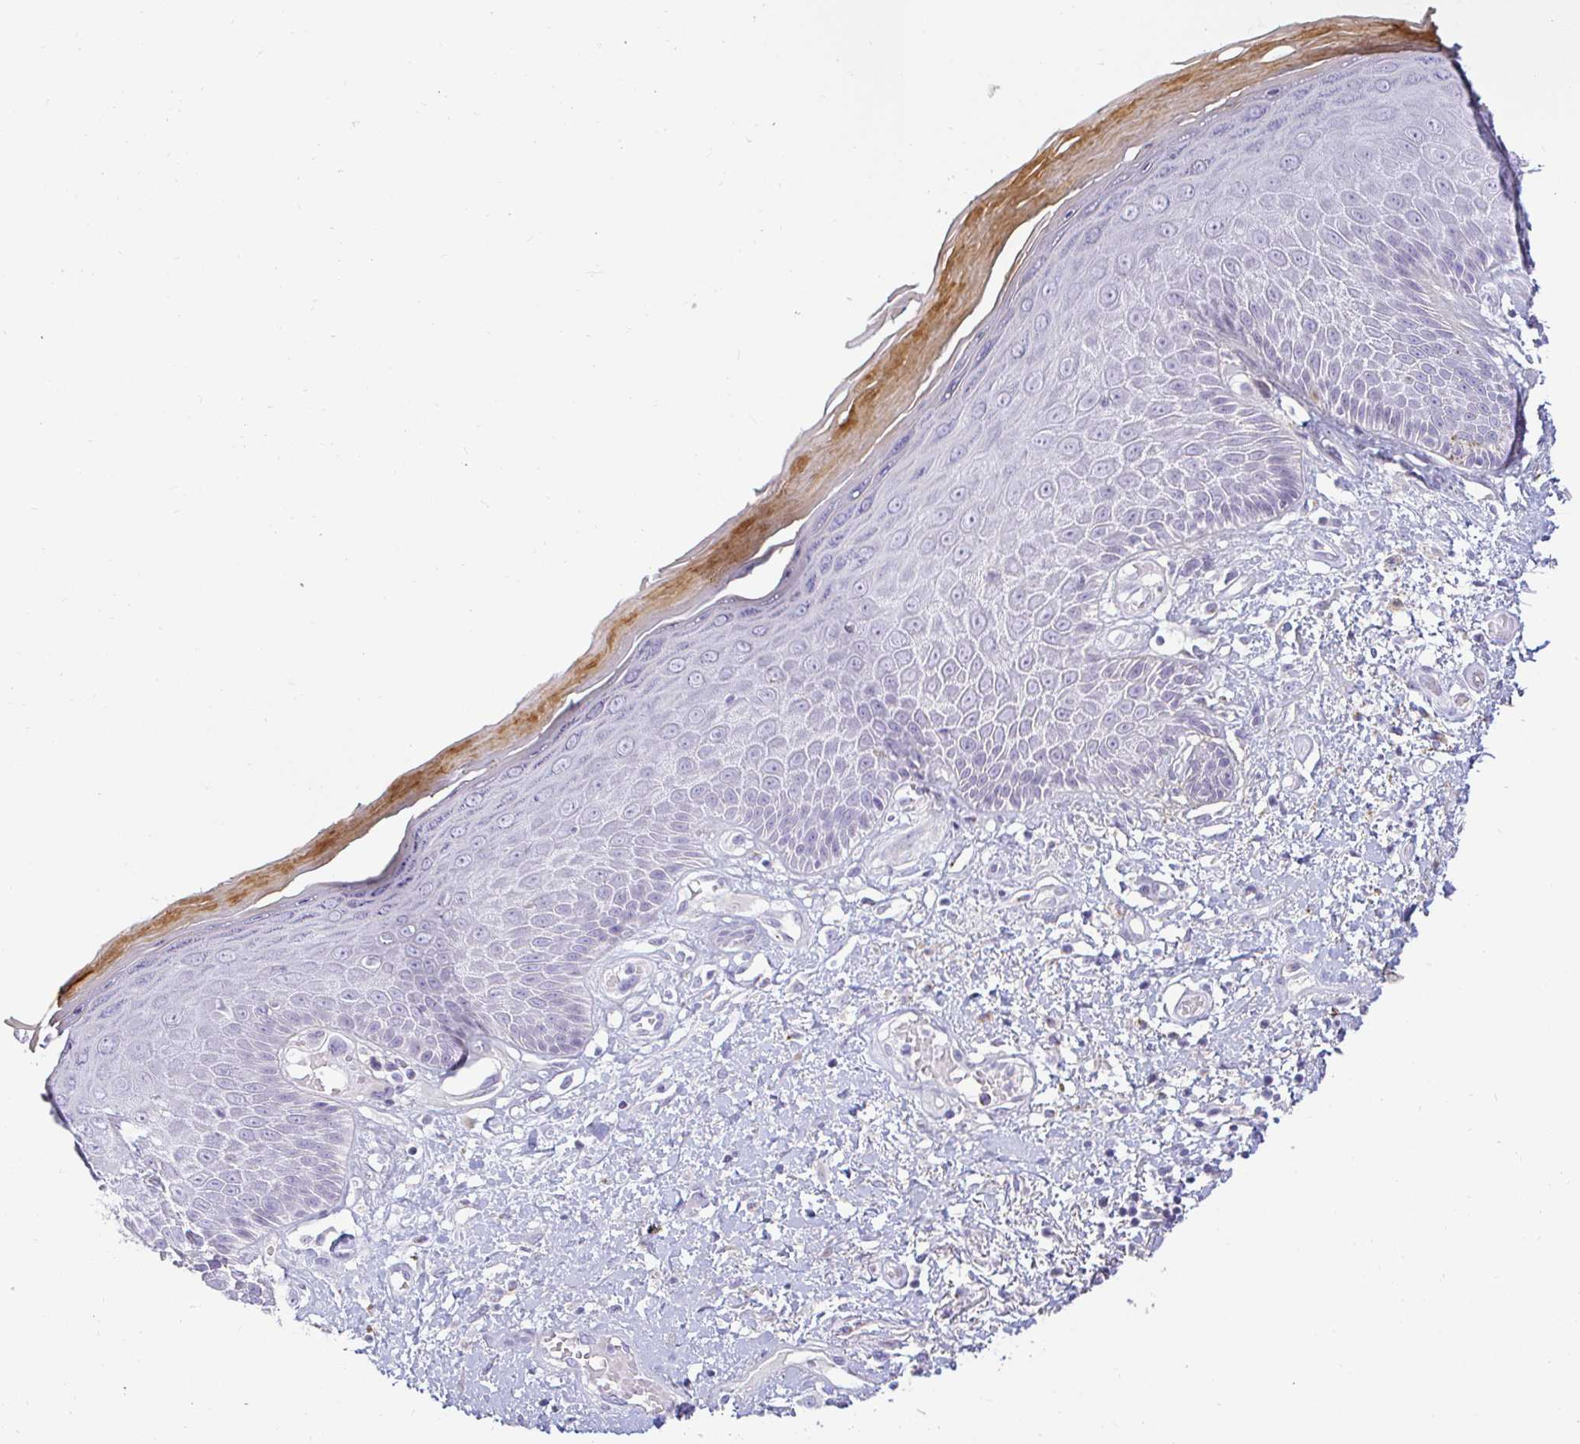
{"staining": {"intensity": "moderate", "quantity": "<25%", "location": "cytoplasmic/membranous"}, "tissue": "skin", "cell_type": "Epidermal cells", "image_type": "normal", "snomed": [{"axis": "morphology", "description": "Normal tissue, NOS"}, {"axis": "topography", "description": "Anal"}, {"axis": "topography", "description": "Peripheral nerve tissue"}], "caption": "An immunohistochemistry micrograph of benign tissue is shown. Protein staining in brown shows moderate cytoplasmic/membranous positivity in skin within epidermal cells. The protein is stained brown, and the nuclei are stained in blue (DAB (3,3'-diaminobenzidine) IHC with brightfield microscopy, high magnification).", "gene": "OR51D1", "patient": {"sex": "male", "age": 78}}